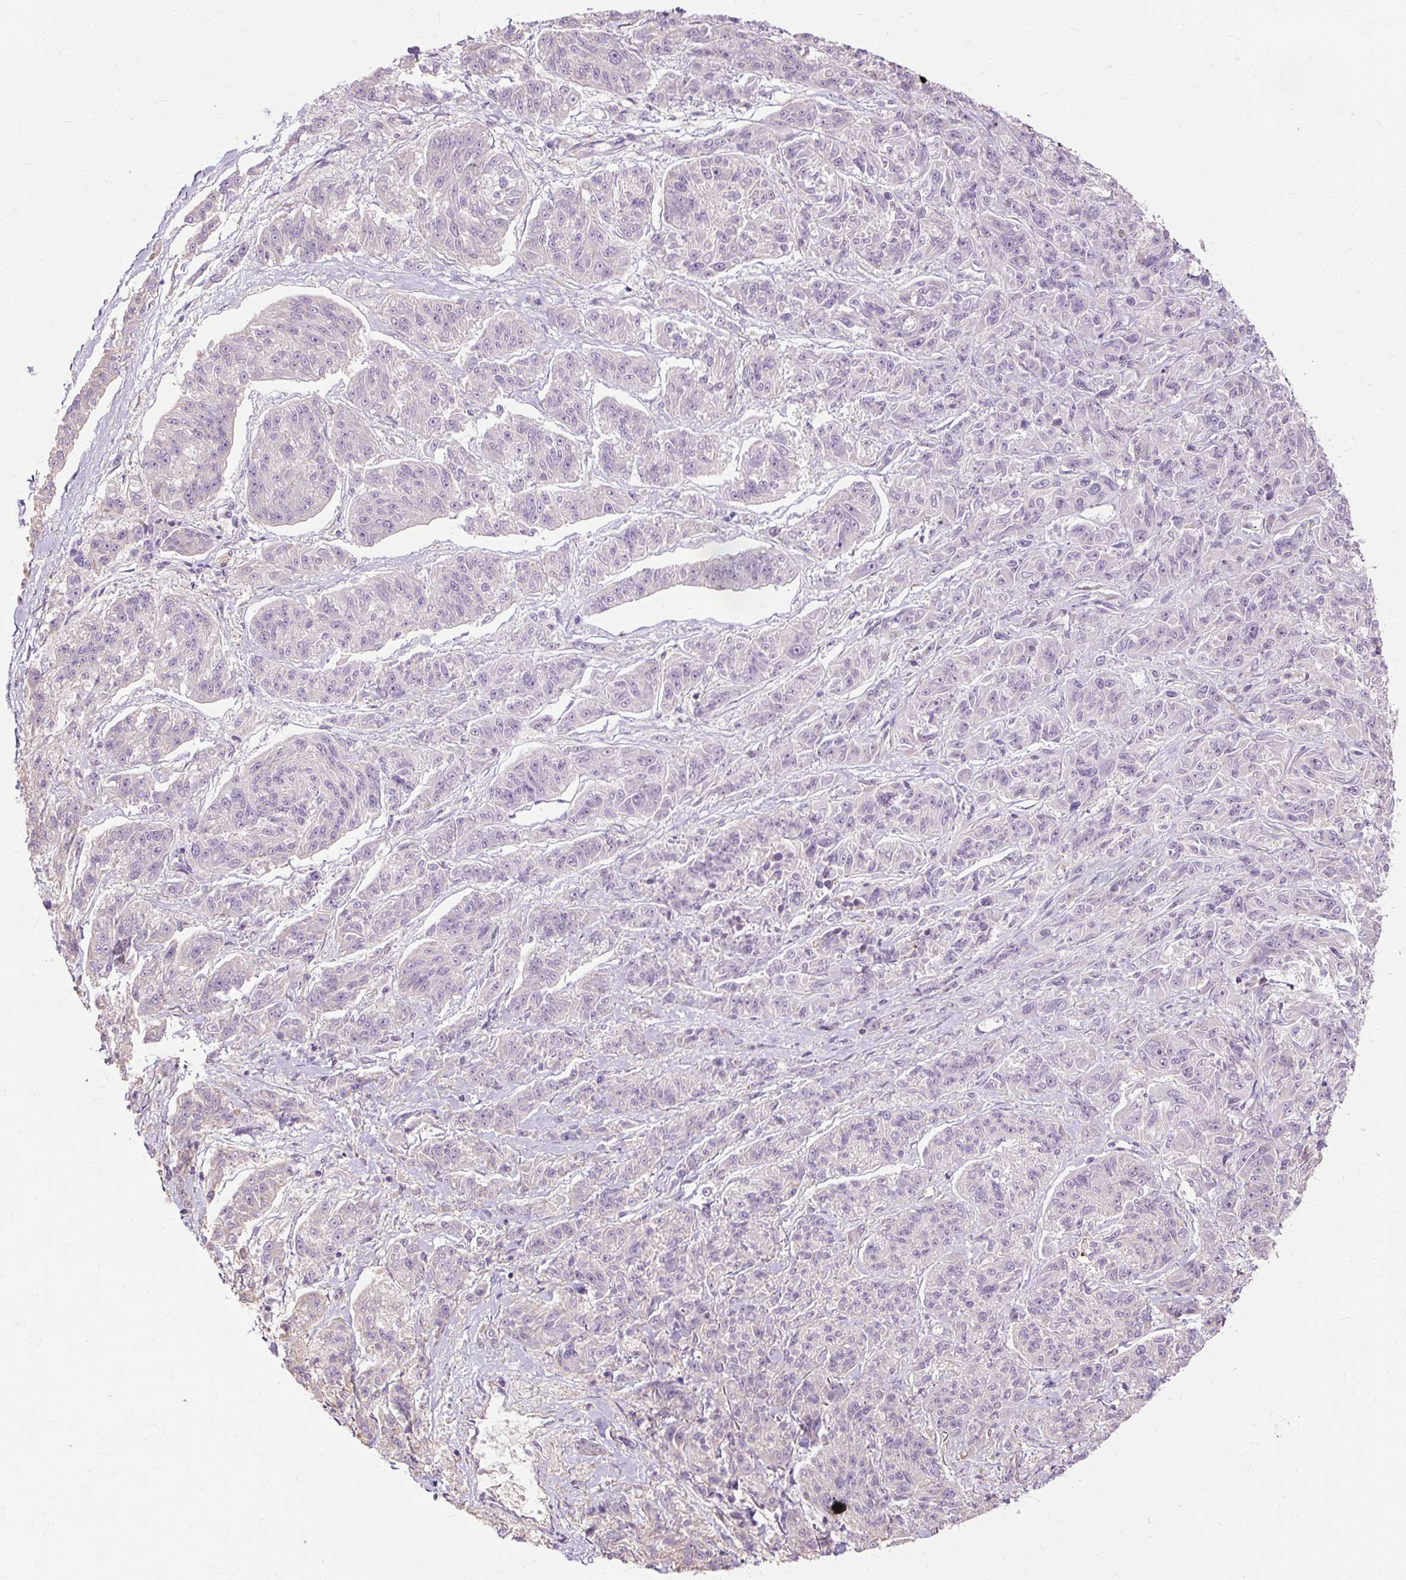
{"staining": {"intensity": "negative", "quantity": "none", "location": "none"}, "tissue": "melanoma", "cell_type": "Tumor cells", "image_type": "cancer", "snomed": [{"axis": "morphology", "description": "Malignant melanoma, NOS"}, {"axis": "topography", "description": "Skin"}], "caption": "Immunohistochemical staining of human melanoma exhibits no significant expression in tumor cells. (DAB (3,3'-diaminobenzidine) immunohistochemistry (IHC) visualized using brightfield microscopy, high magnification).", "gene": "TSPAN8", "patient": {"sex": "male", "age": 53}}